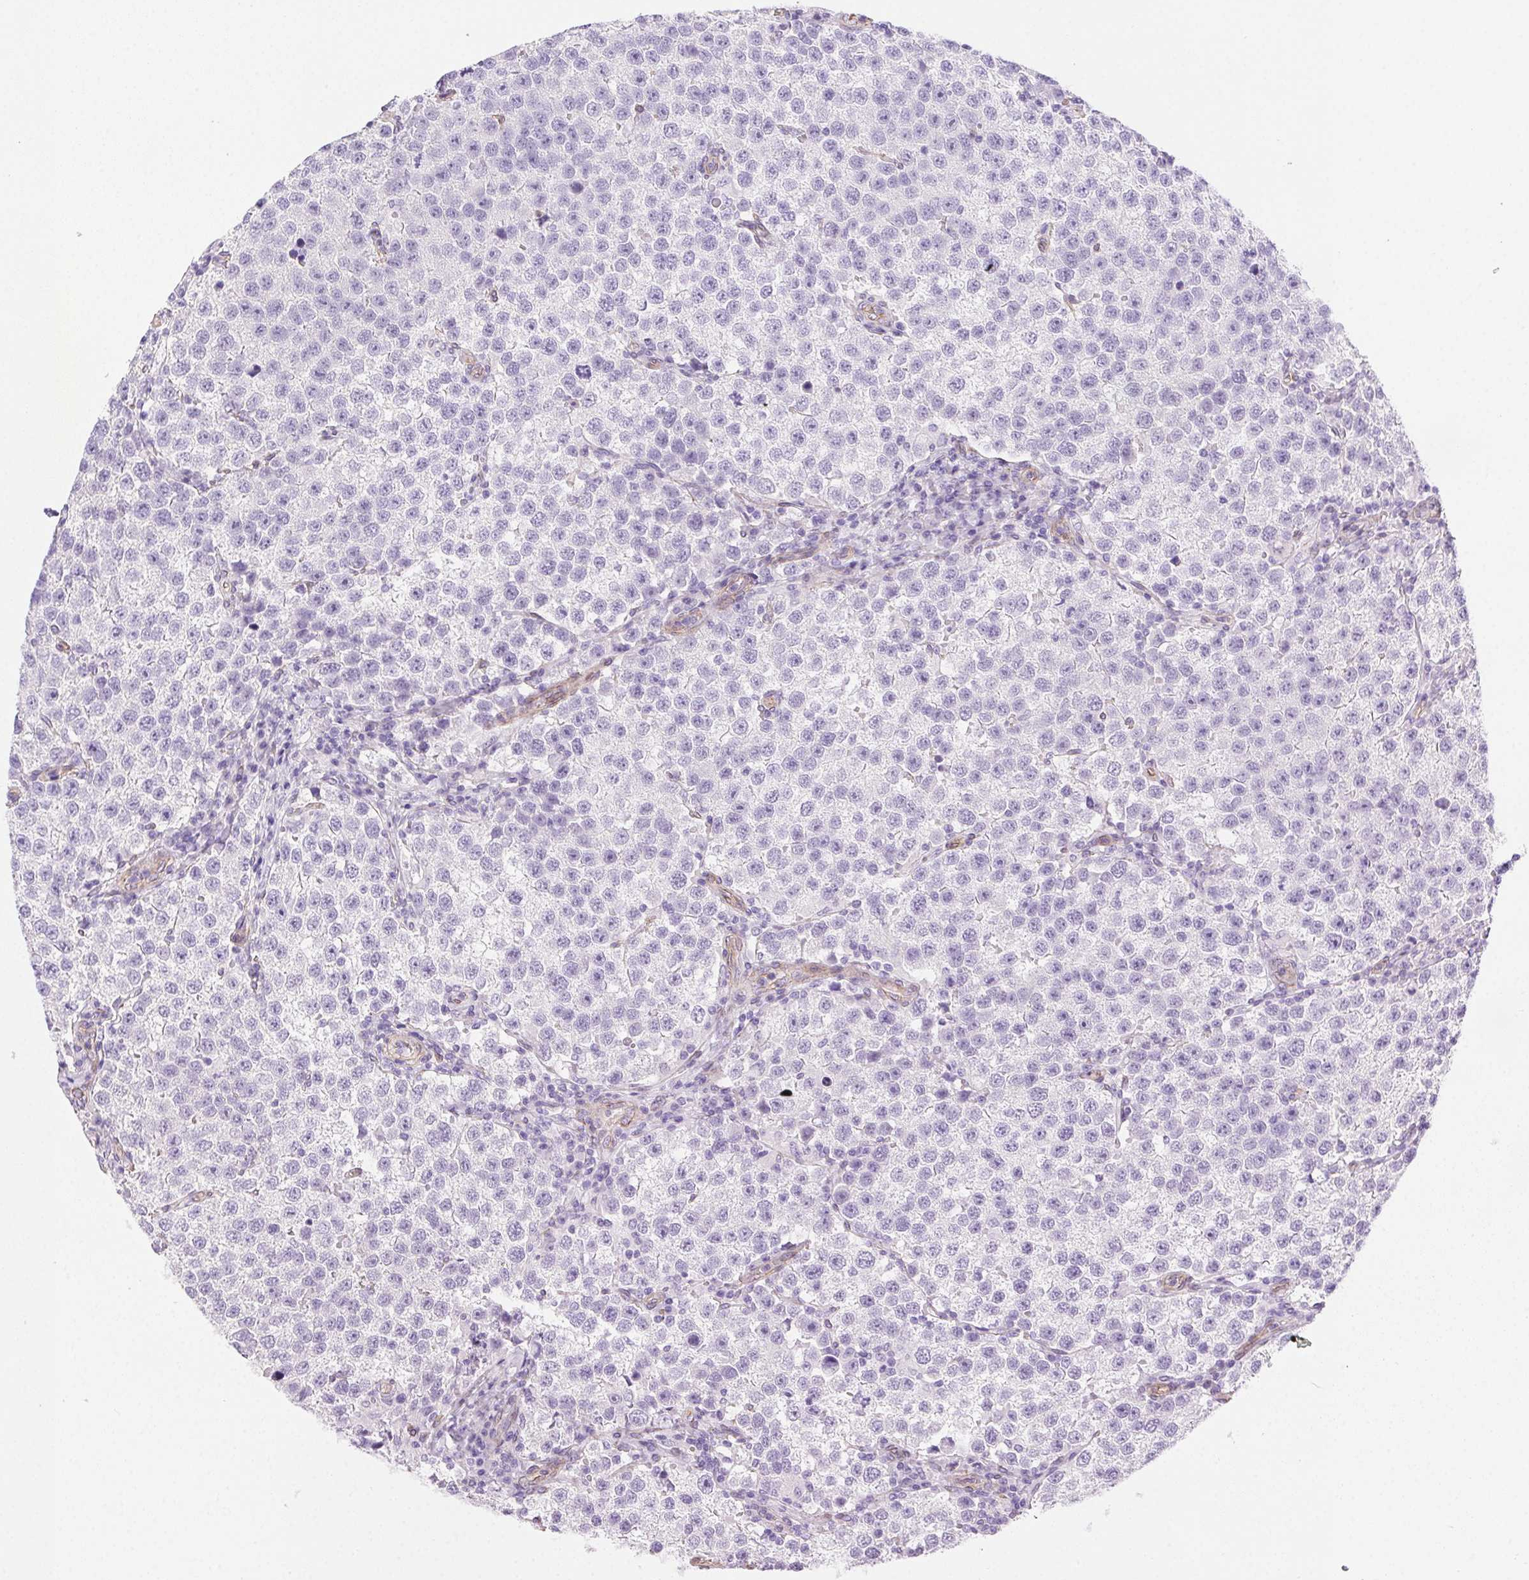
{"staining": {"intensity": "negative", "quantity": "none", "location": "none"}, "tissue": "testis cancer", "cell_type": "Tumor cells", "image_type": "cancer", "snomed": [{"axis": "morphology", "description": "Seminoma, NOS"}, {"axis": "topography", "description": "Testis"}], "caption": "Tumor cells are negative for brown protein staining in testis cancer.", "gene": "SHCBP1L", "patient": {"sex": "male", "age": 37}}